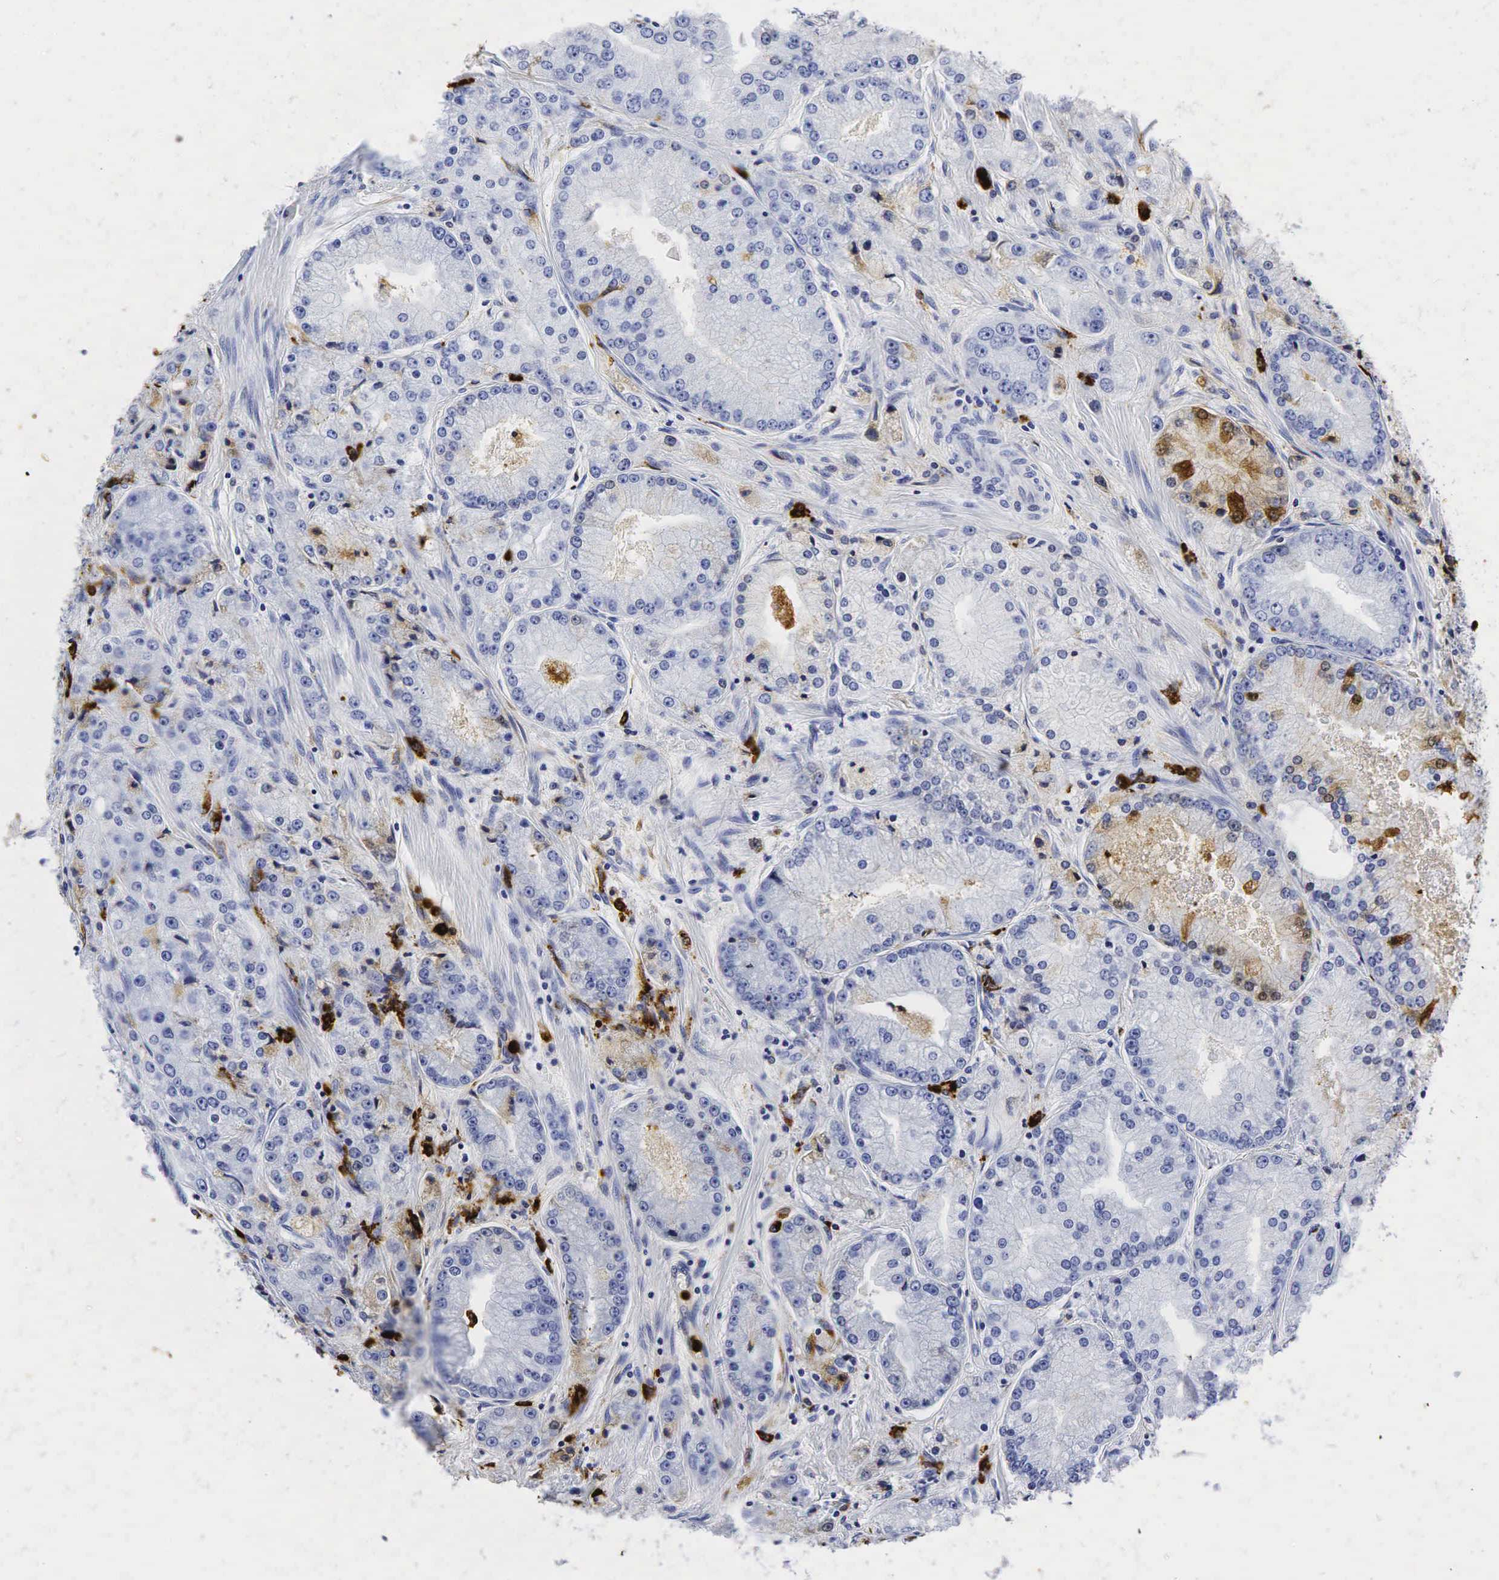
{"staining": {"intensity": "negative", "quantity": "none", "location": "none"}, "tissue": "prostate cancer", "cell_type": "Tumor cells", "image_type": "cancer", "snomed": [{"axis": "morphology", "description": "Adenocarcinoma, Medium grade"}, {"axis": "topography", "description": "Prostate"}], "caption": "This is an IHC histopathology image of human medium-grade adenocarcinoma (prostate). There is no positivity in tumor cells.", "gene": "LYZ", "patient": {"sex": "male", "age": 72}}